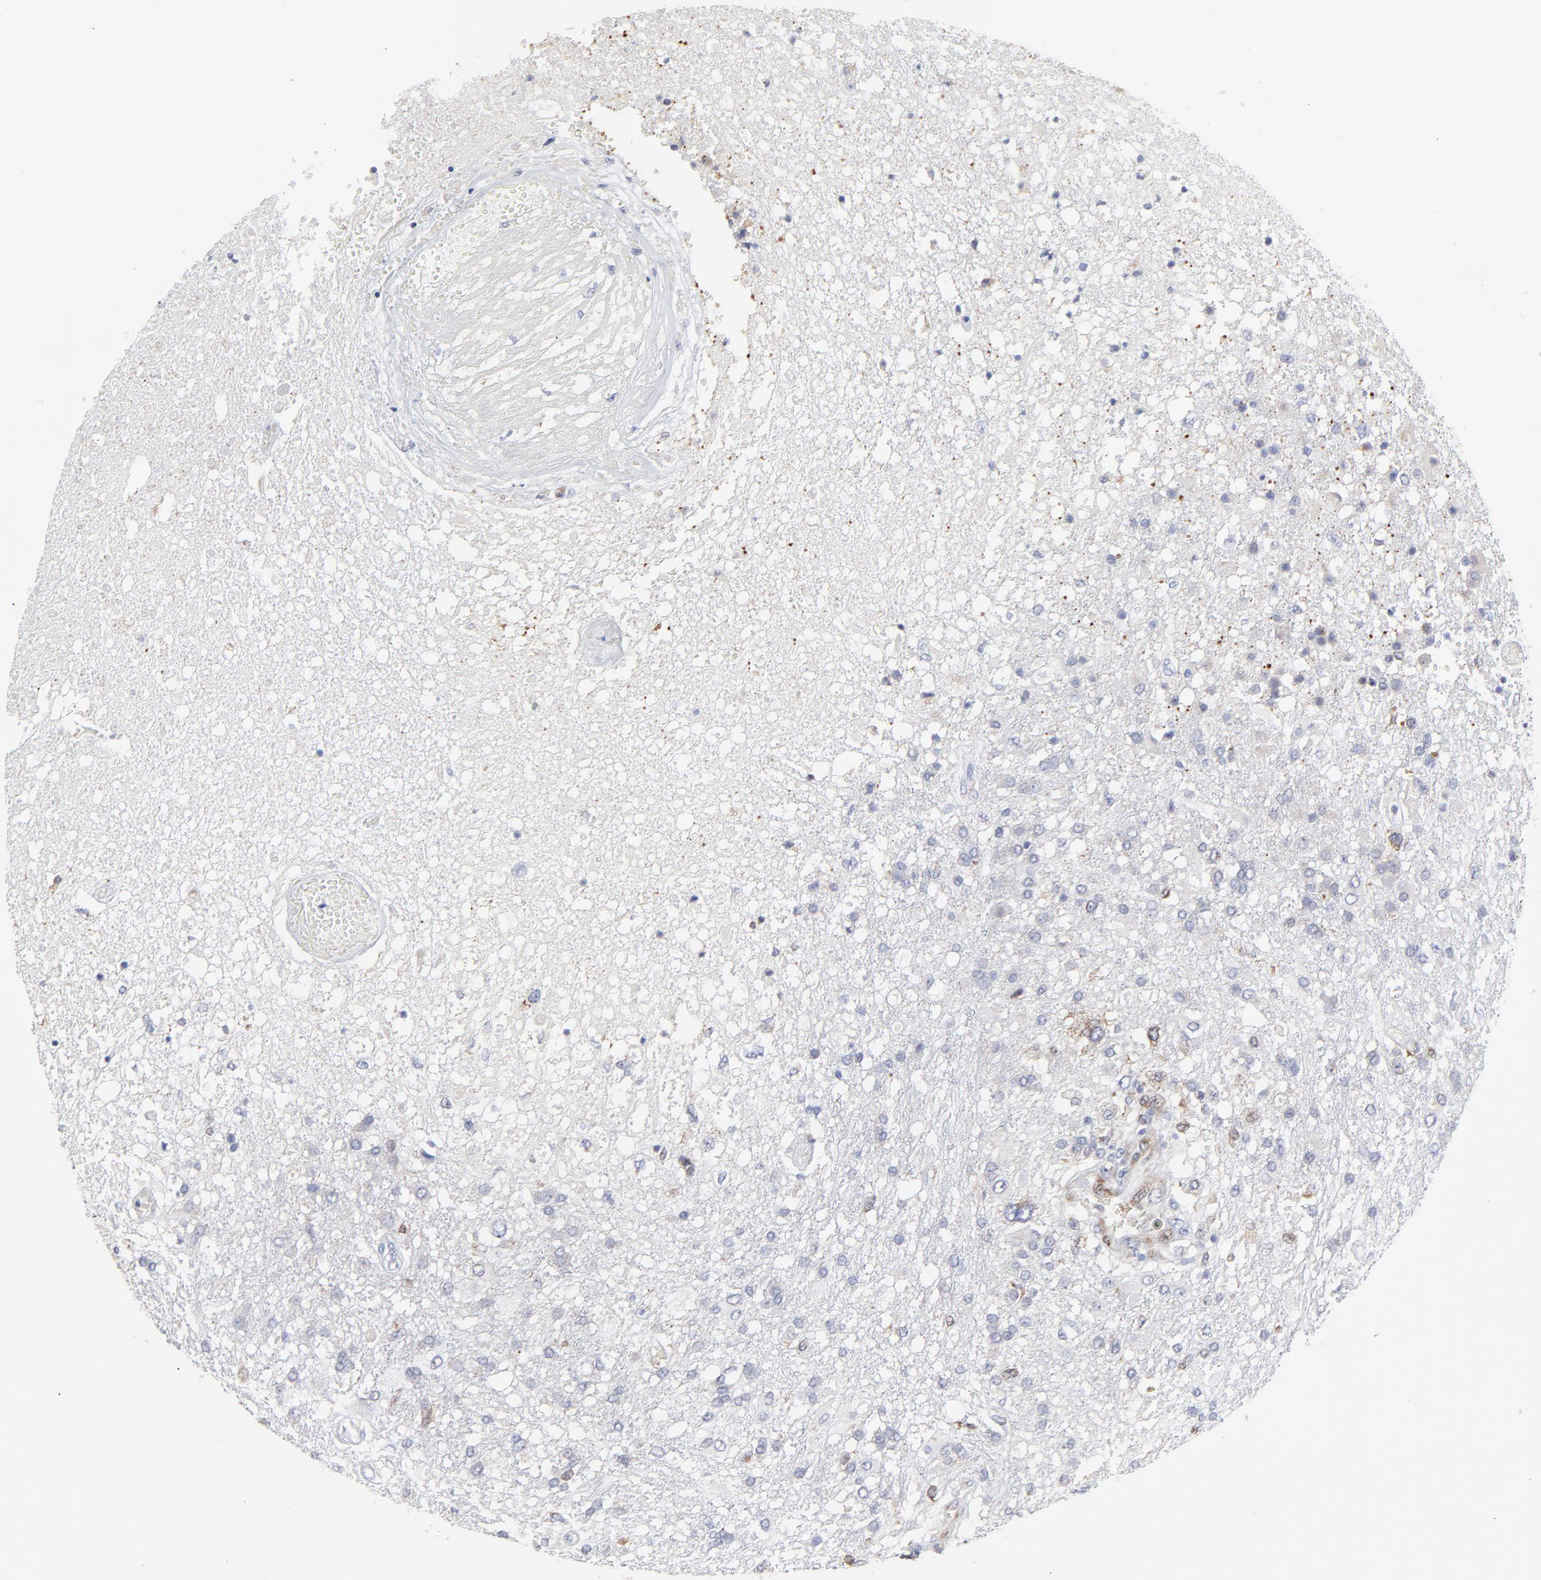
{"staining": {"intensity": "weak", "quantity": "<25%", "location": "cytoplasmic/membranous"}, "tissue": "glioma", "cell_type": "Tumor cells", "image_type": "cancer", "snomed": [{"axis": "morphology", "description": "Glioma, malignant, High grade"}, {"axis": "topography", "description": "Brain"}], "caption": "IHC histopathology image of human malignant glioma (high-grade) stained for a protein (brown), which exhibits no positivity in tumor cells.", "gene": "NCAPH", "patient": {"sex": "male", "age": 68}}